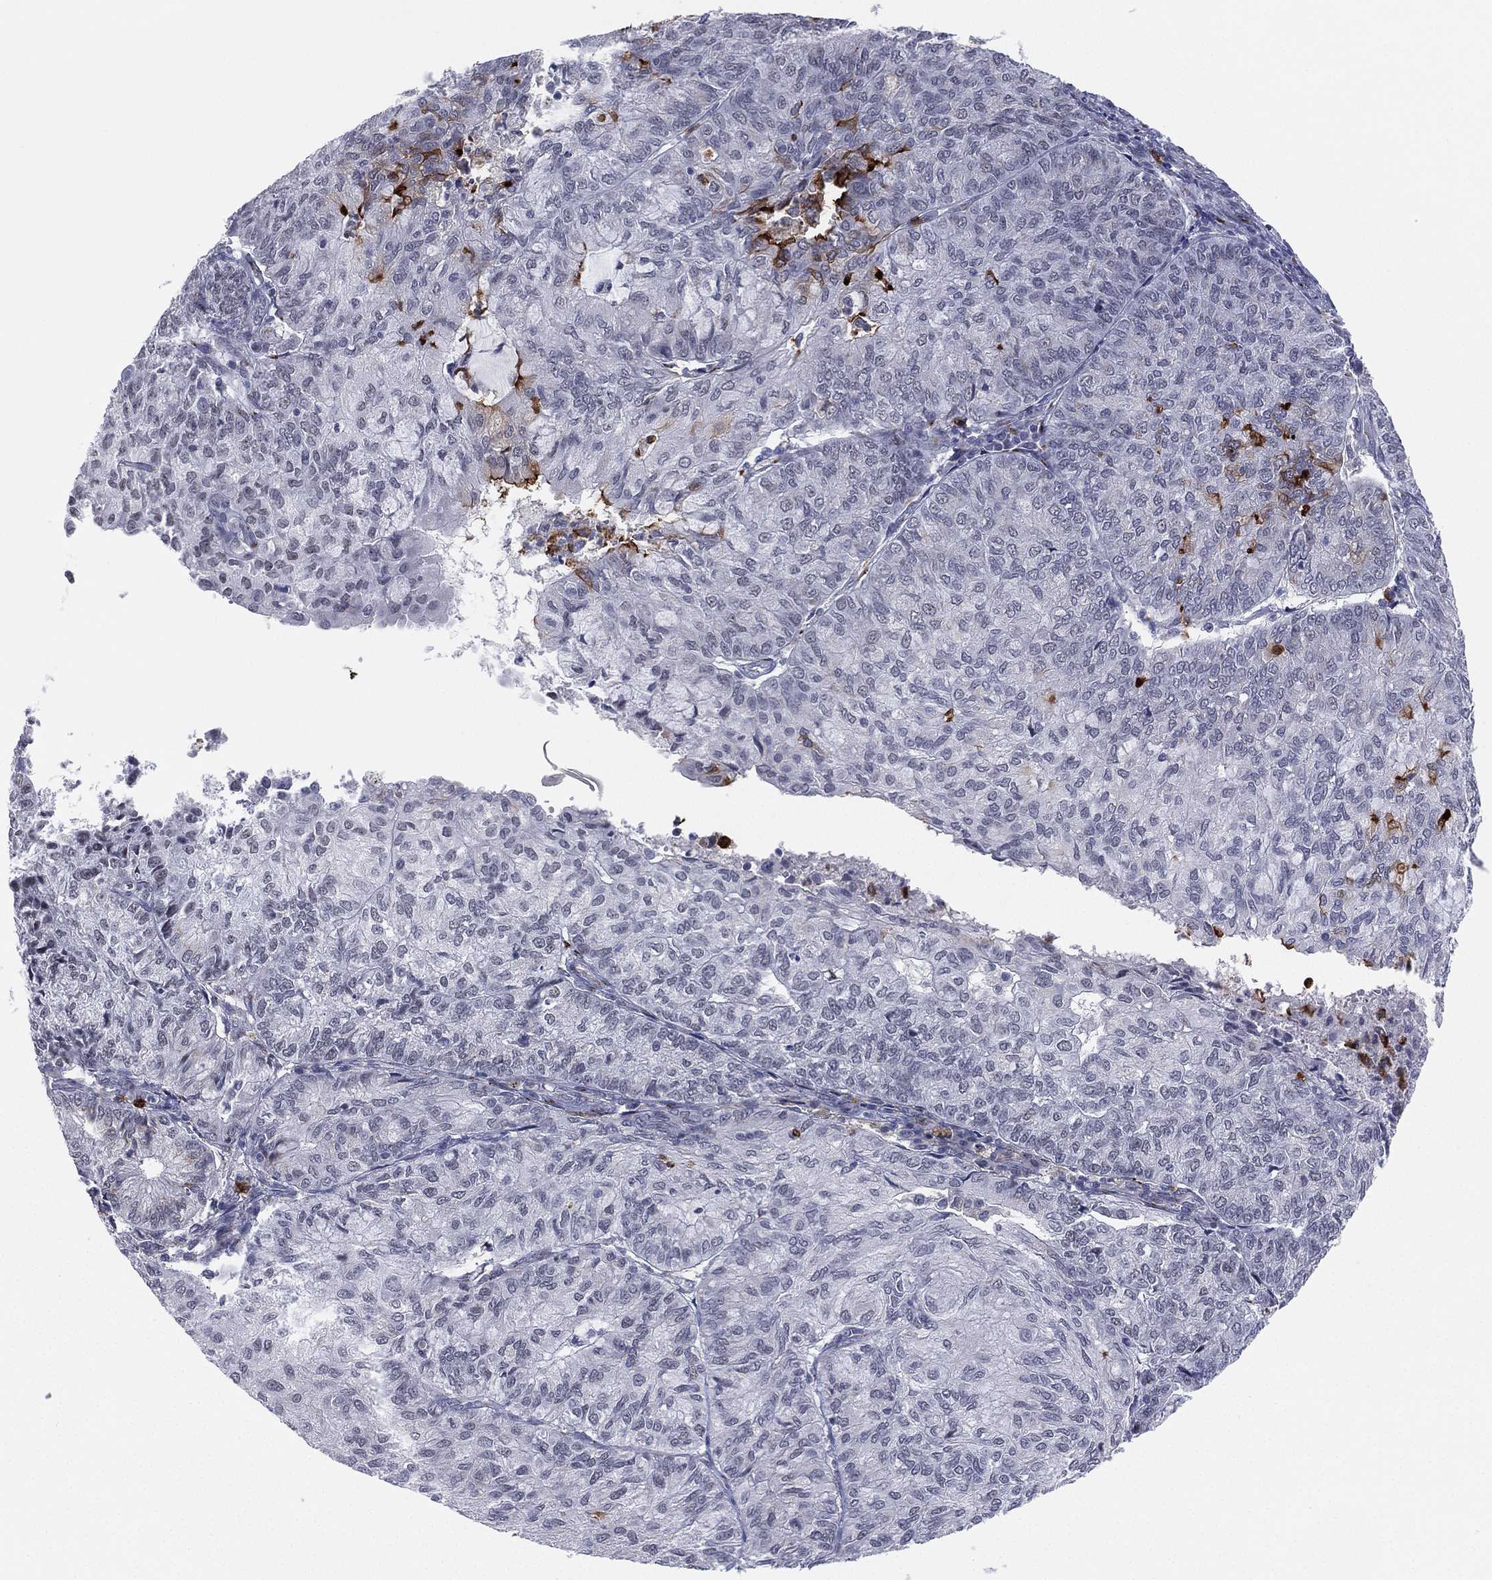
{"staining": {"intensity": "negative", "quantity": "none", "location": "none"}, "tissue": "endometrial cancer", "cell_type": "Tumor cells", "image_type": "cancer", "snomed": [{"axis": "morphology", "description": "Adenocarcinoma, NOS"}, {"axis": "topography", "description": "Endometrium"}], "caption": "Micrograph shows no protein staining in tumor cells of endometrial cancer (adenocarcinoma) tissue. Brightfield microscopy of immunohistochemistry stained with DAB (brown) and hematoxylin (blue), captured at high magnification.", "gene": "CD177", "patient": {"sex": "female", "age": 82}}